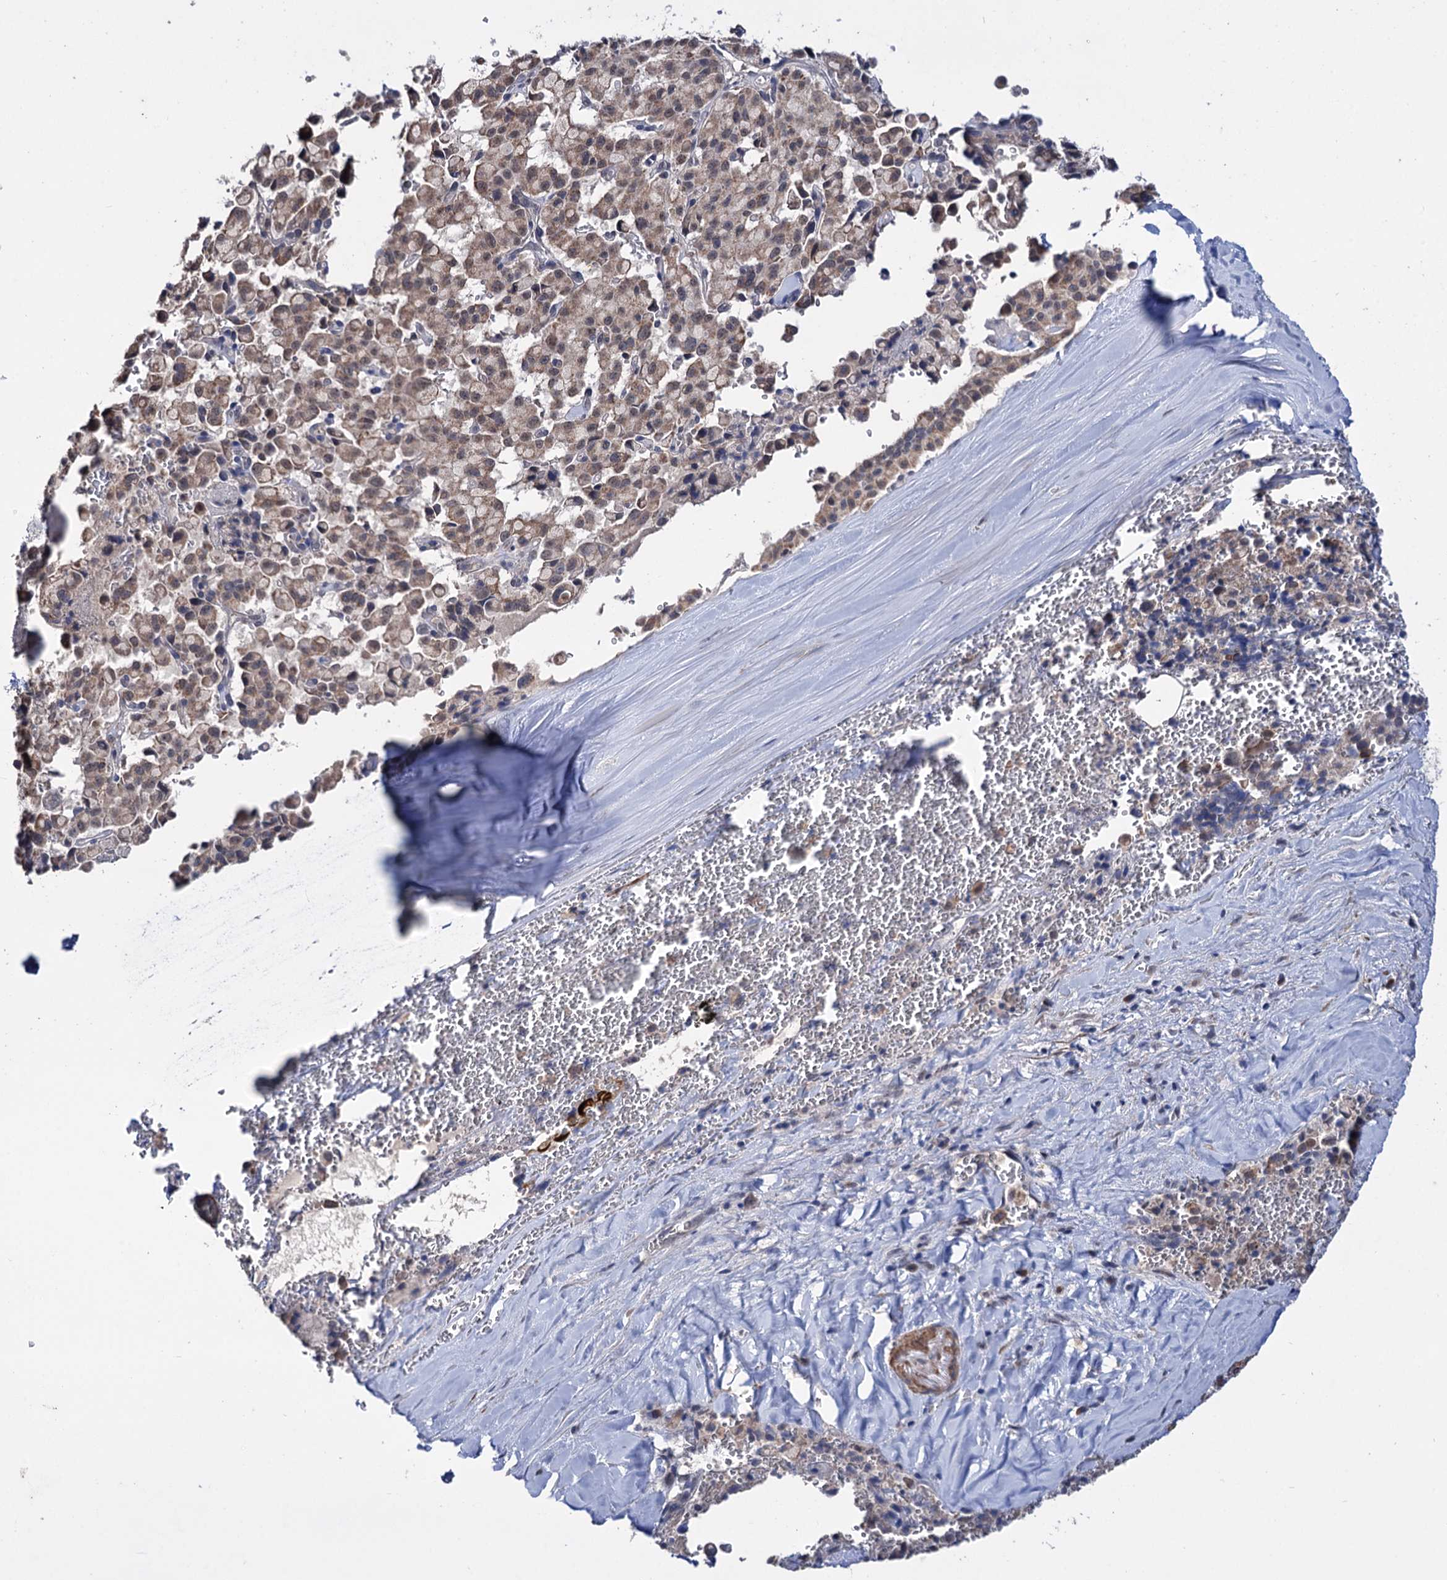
{"staining": {"intensity": "moderate", "quantity": ">75%", "location": "cytoplasmic/membranous"}, "tissue": "pancreatic cancer", "cell_type": "Tumor cells", "image_type": "cancer", "snomed": [{"axis": "morphology", "description": "Adenocarcinoma, NOS"}, {"axis": "topography", "description": "Pancreas"}], "caption": "This is an image of IHC staining of pancreatic cancer, which shows moderate staining in the cytoplasmic/membranous of tumor cells.", "gene": "CLPB", "patient": {"sex": "male", "age": 65}}